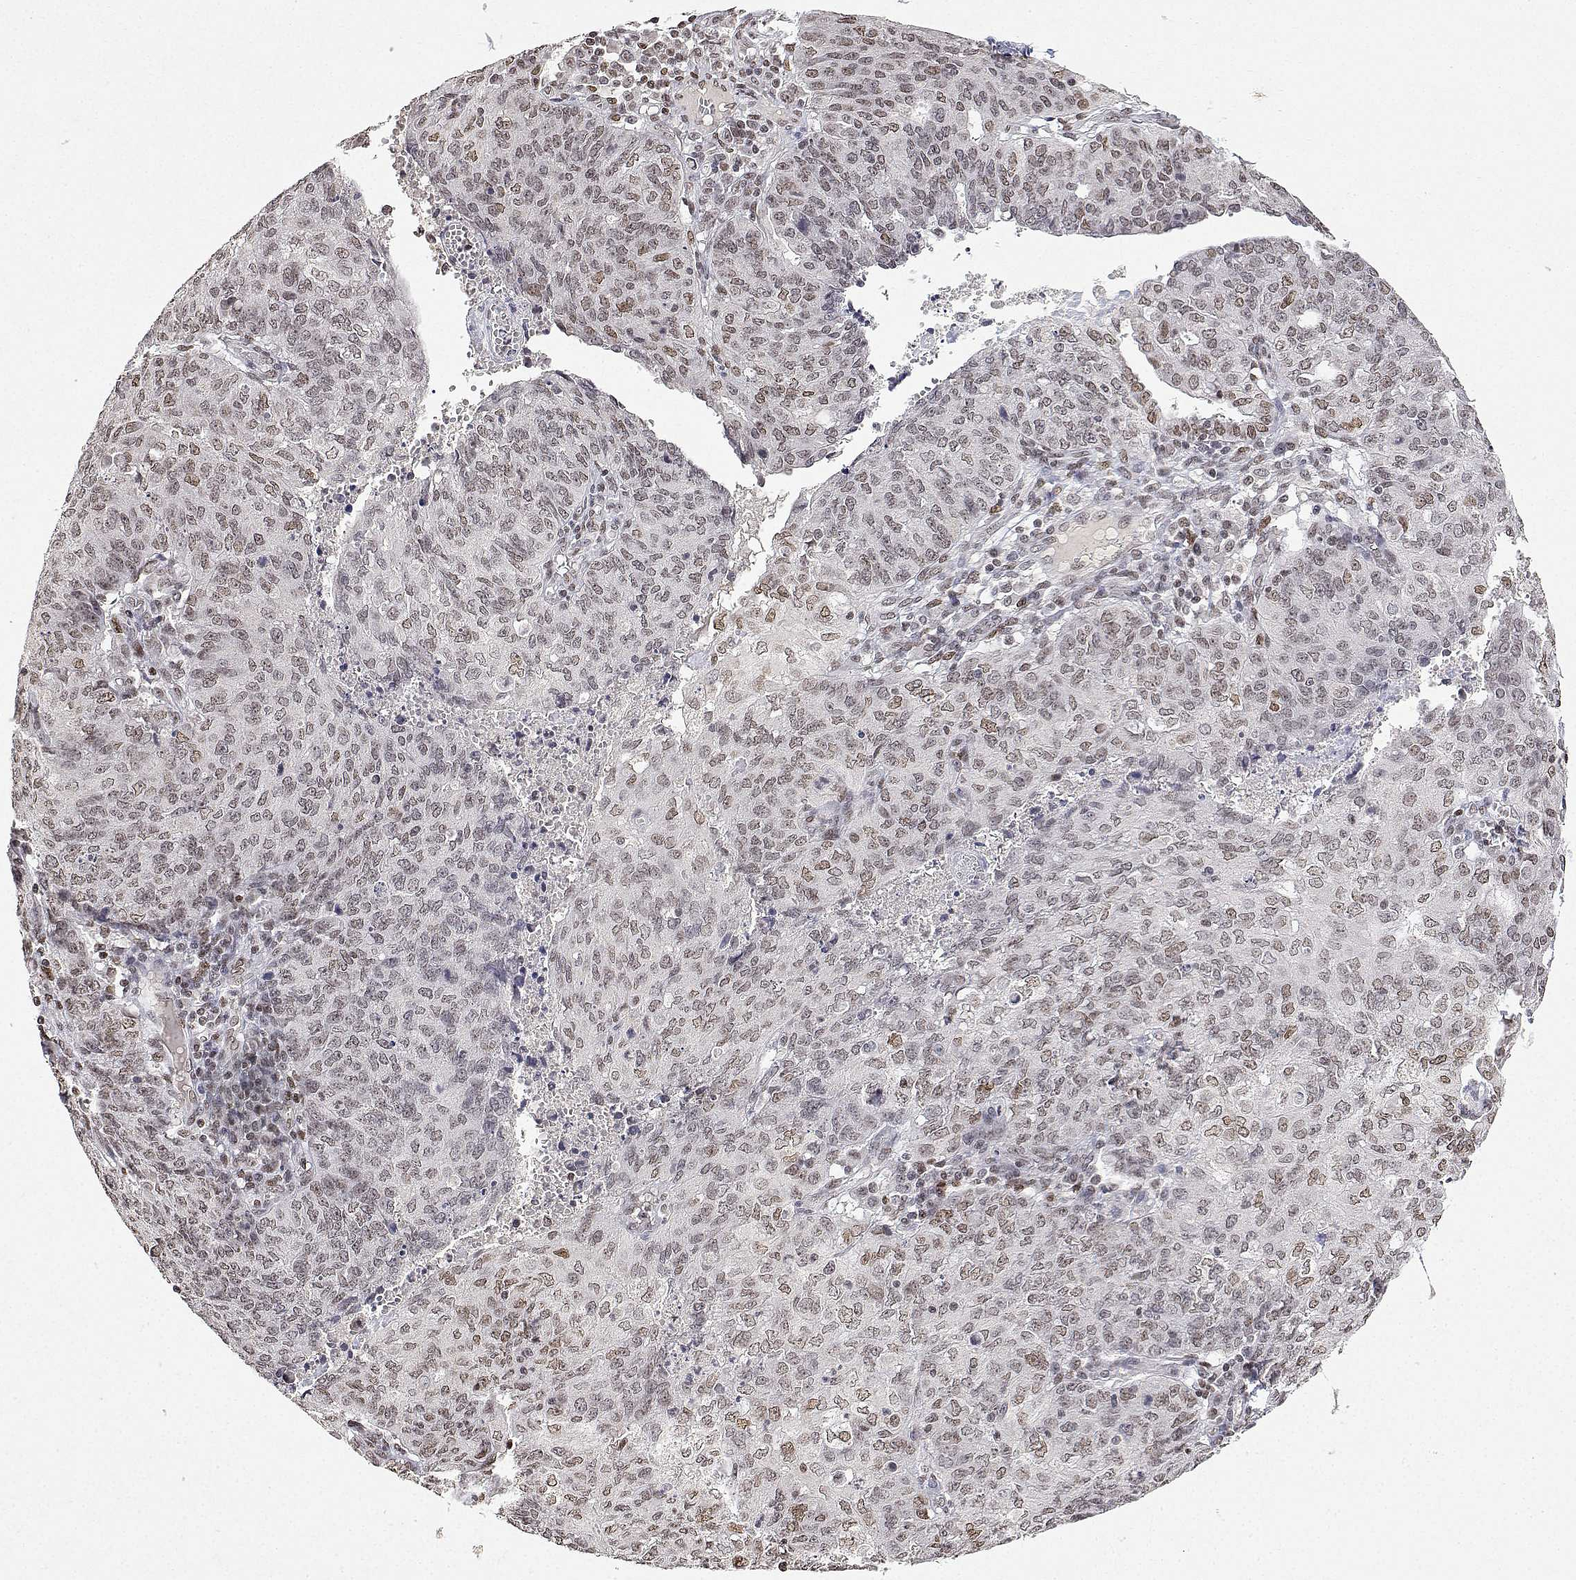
{"staining": {"intensity": "weak", "quantity": ">75%", "location": "nuclear"}, "tissue": "endometrial cancer", "cell_type": "Tumor cells", "image_type": "cancer", "snomed": [{"axis": "morphology", "description": "Adenocarcinoma, NOS"}, {"axis": "topography", "description": "Endometrium"}], "caption": "Endometrial adenocarcinoma stained for a protein exhibits weak nuclear positivity in tumor cells.", "gene": "XPC", "patient": {"sex": "female", "age": 82}}